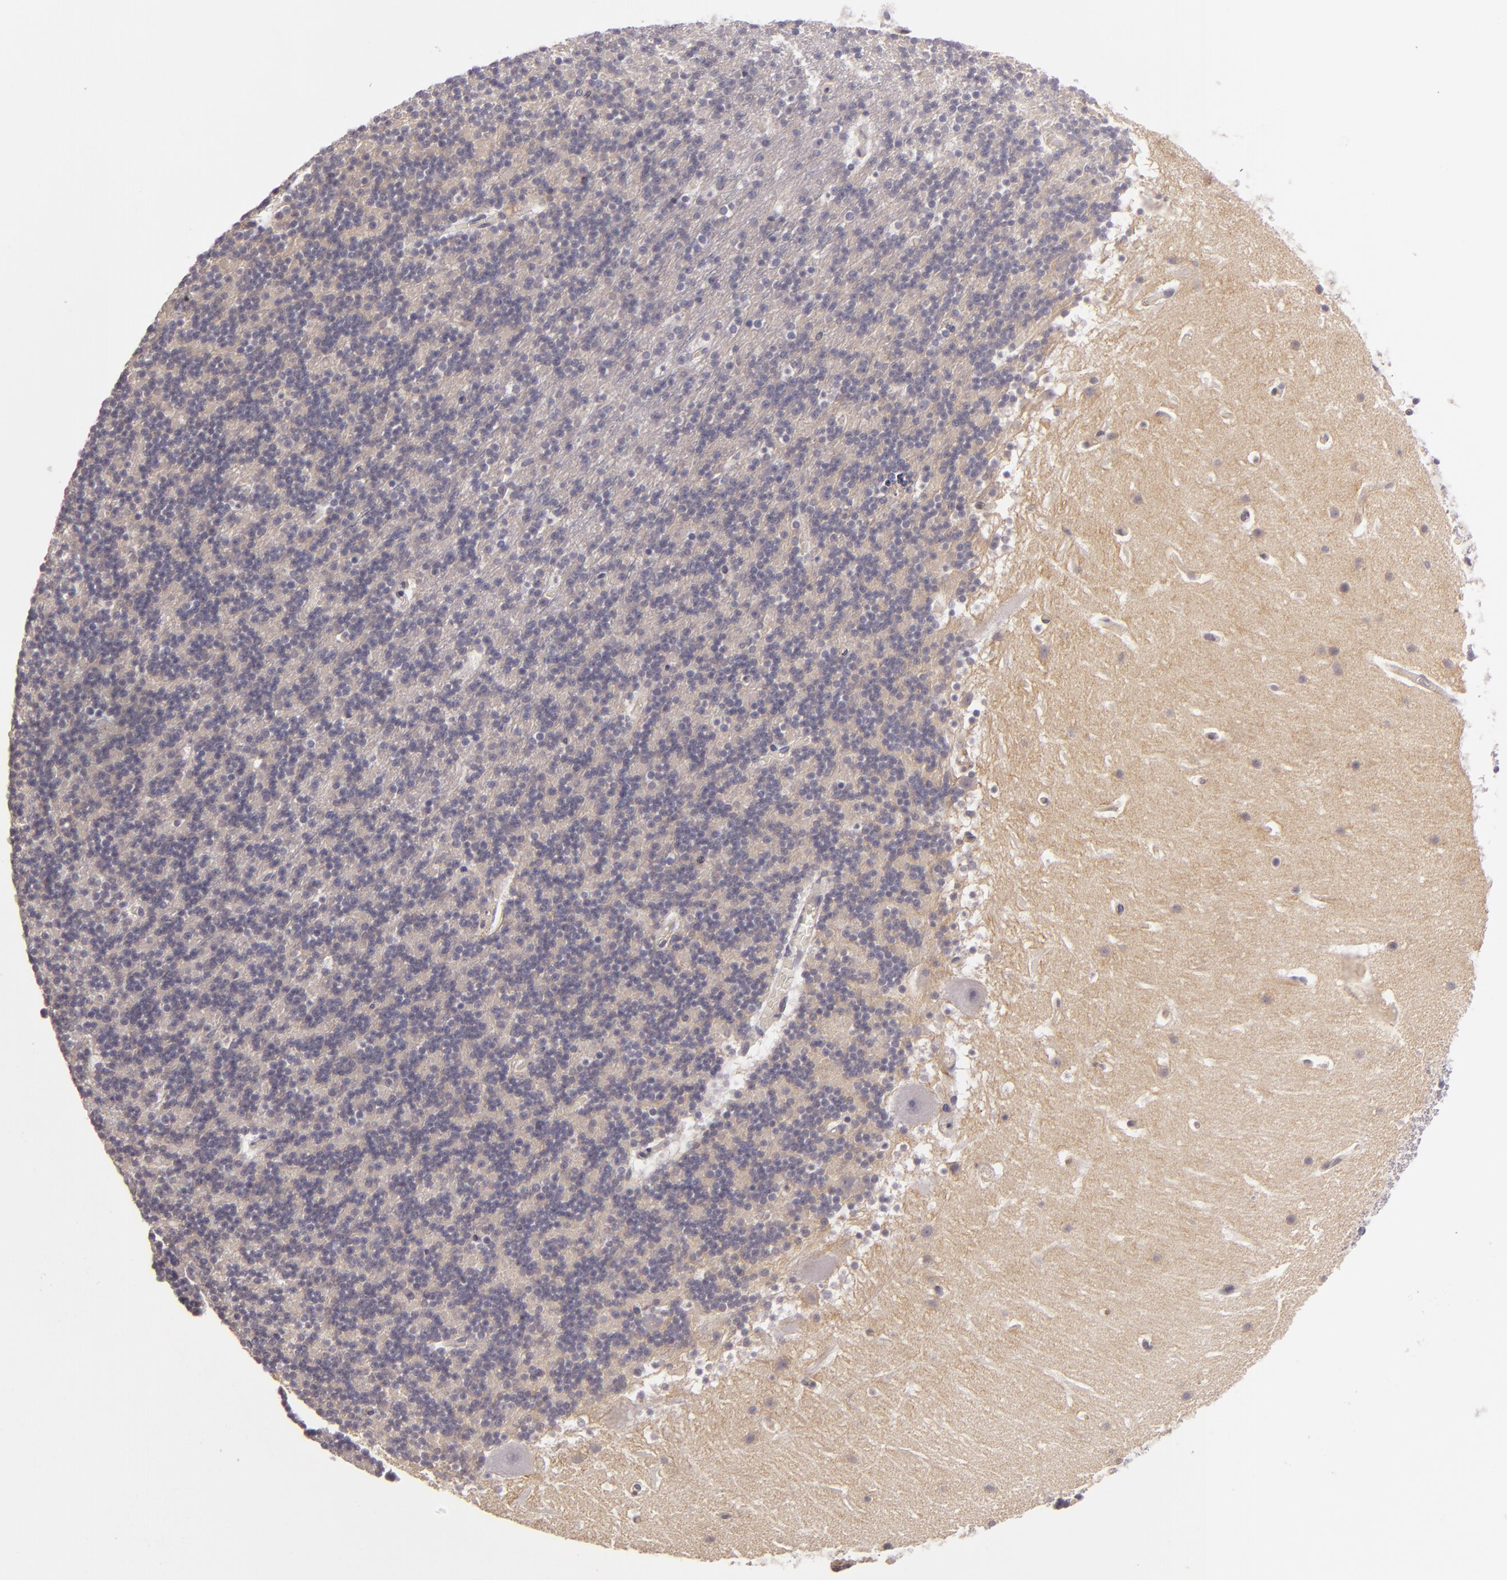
{"staining": {"intensity": "negative", "quantity": "none", "location": "none"}, "tissue": "cerebellum", "cell_type": "Cells in granular layer", "image_type": "normal", "snomed": [{"axis": "morphology", "description": "Normal tissue, NOS"}, {"axis": "topography", "description": "Cerebellum"}], "caption": "A histopathology image of human cerebellum is negative for staining in cells in granular layer.", "gene": "EGFL6", "patient": {"sex": "male", "age": 45}}